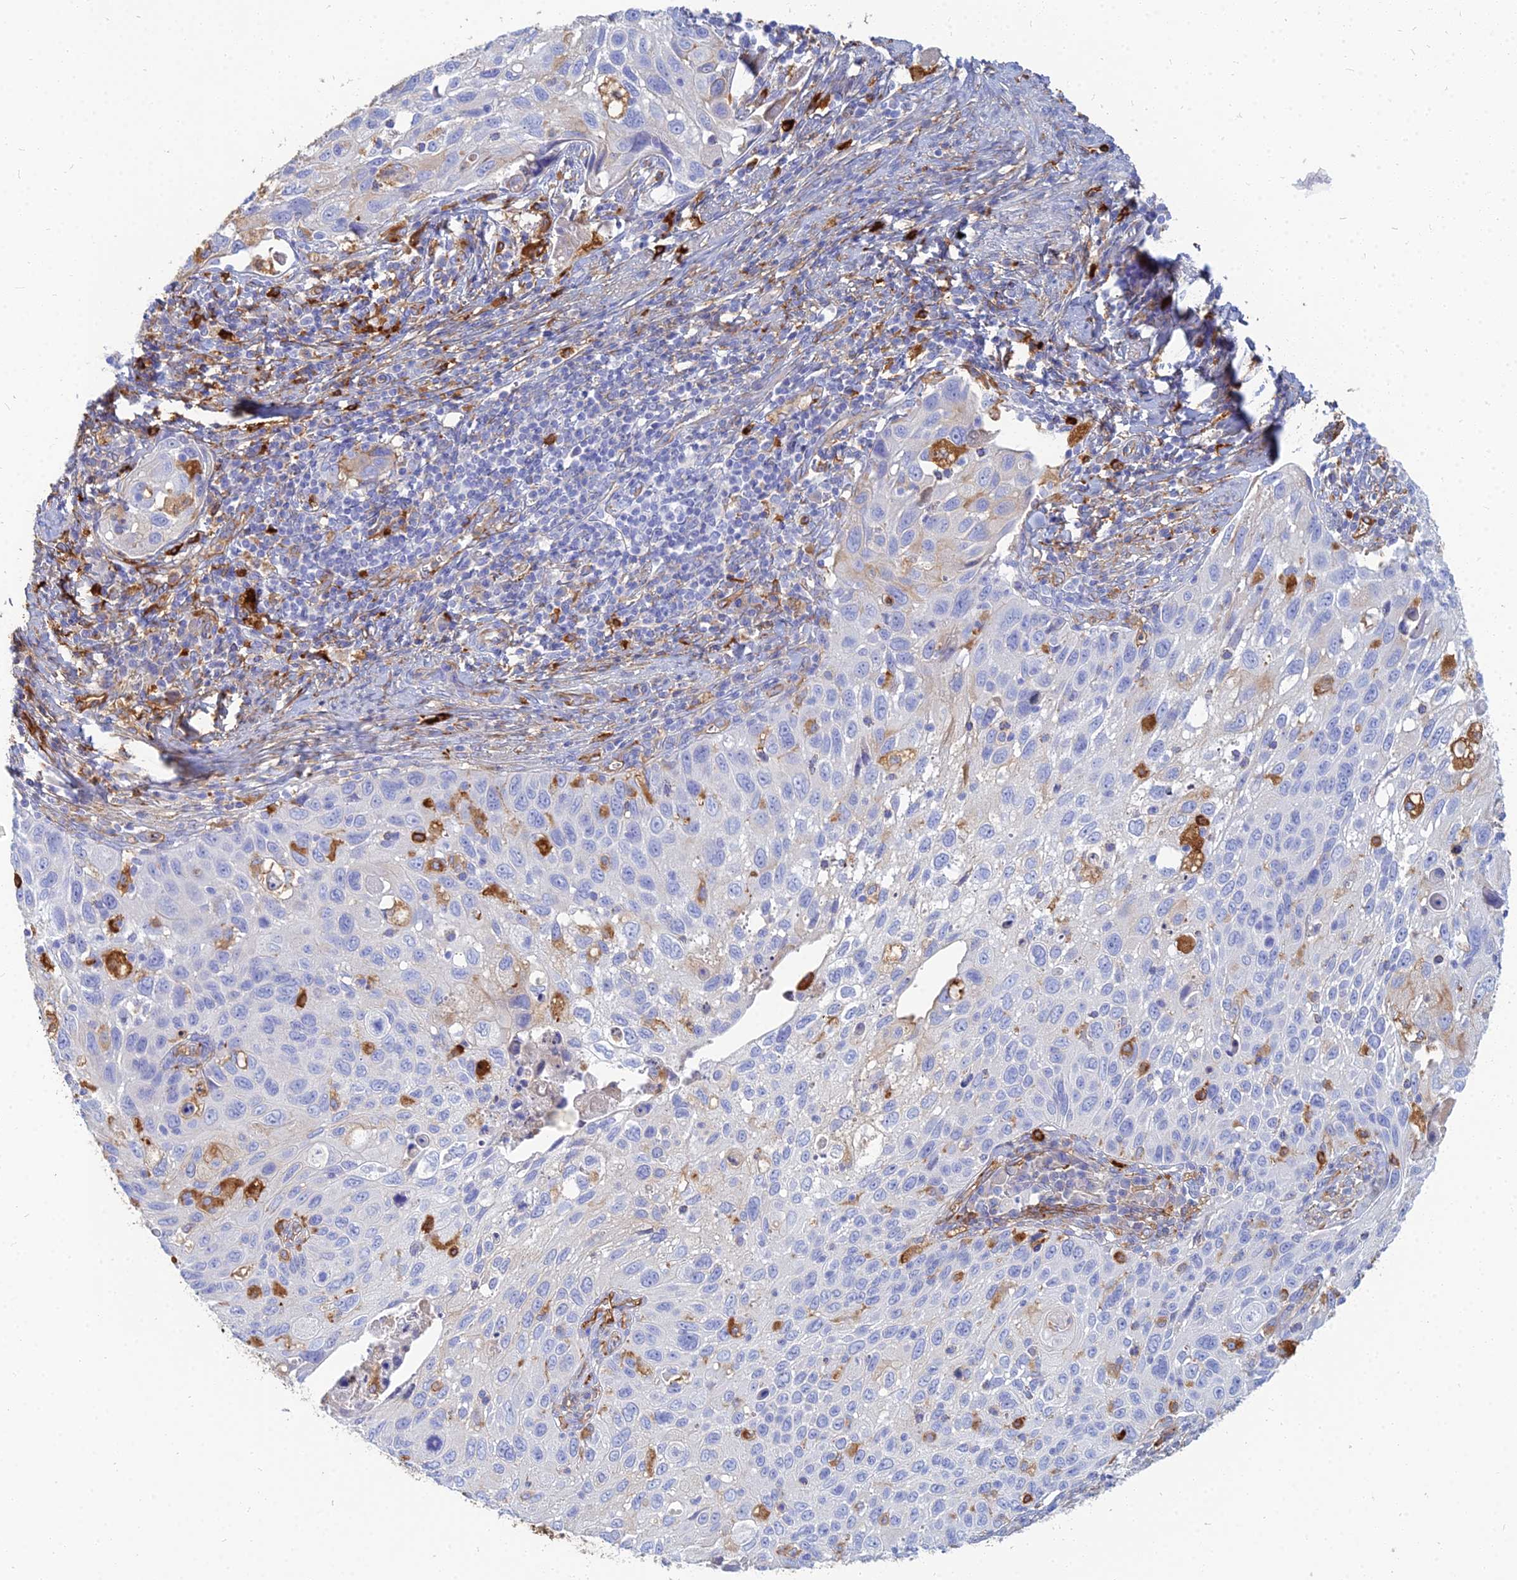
{"staining": {"intensity": "negative", "quantity": "none", "location": "none"}, "tissue": "cervical cancer", "cell_type": "Tumor cells", "image_type": "cancer", "snomed": [{"axis": "morphology", "description": "Squamous cell carcinoma, NOS"}, {"axis": "topography", "description": "Cervix"}], "caption": "Tumor cells are negative for protein expression in human squamous cell carcinoma (cervical).", "gene": "VAT1", "patient": {"sex": "female", "age": 70}}